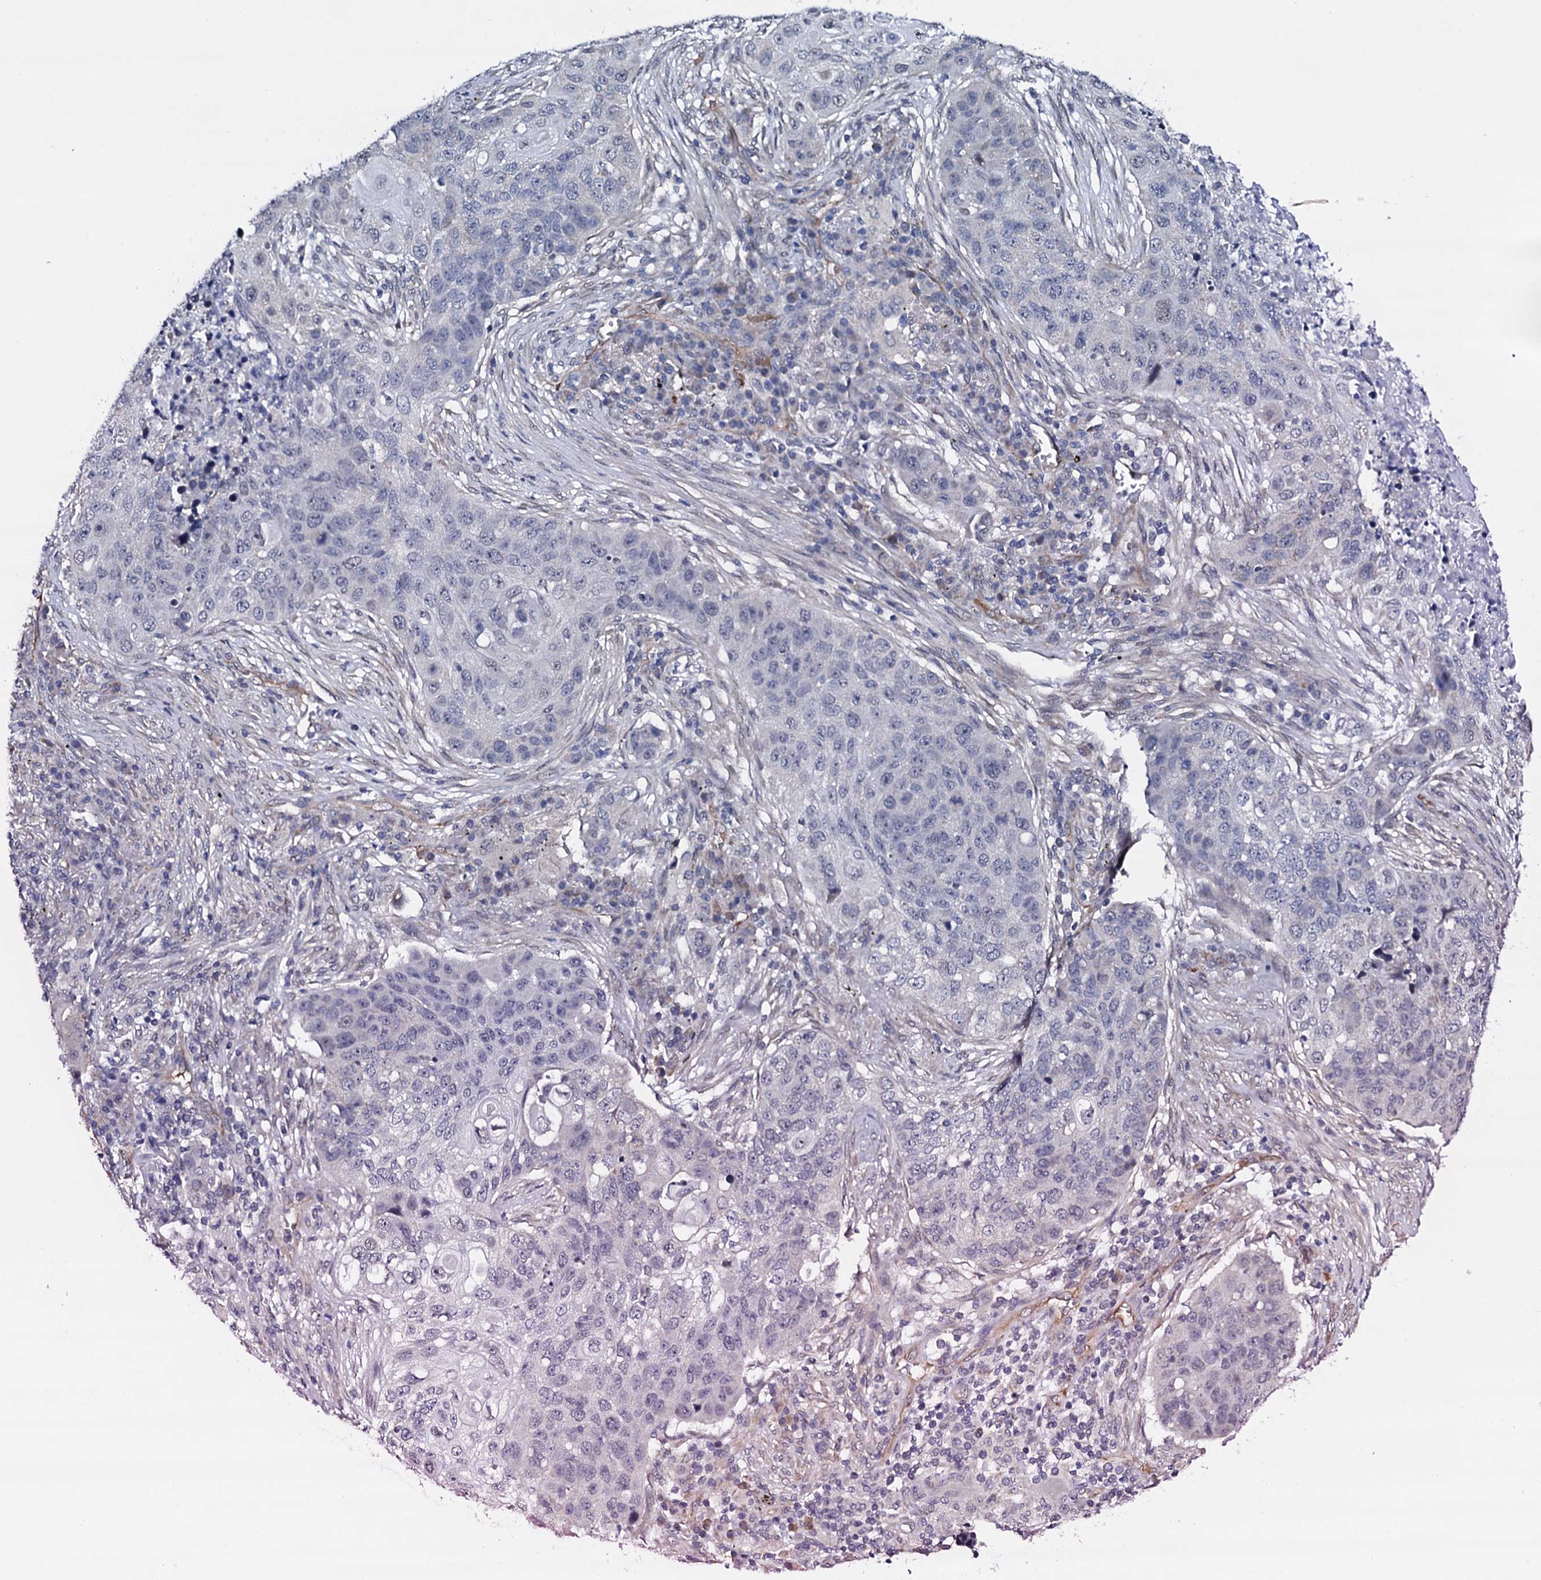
{"staining": {"intensity": "negative", "quantity": "none", "location": "none"}, "tissue": "lung cancer", "cell_type": "Tumor cells", "image_type": "cancer", "snomed": [{"axis": "morphology", "description": "Squamous cell carcinoma, NOS"}, {"axis": "topography", "description": "Lung"}], "caption": "Tumor cells are negative for protein expression in human lung cancer (squamous cell carcinoma).", "gene": "GAREM1", "patient": {"sex": "female", "age": 63}}